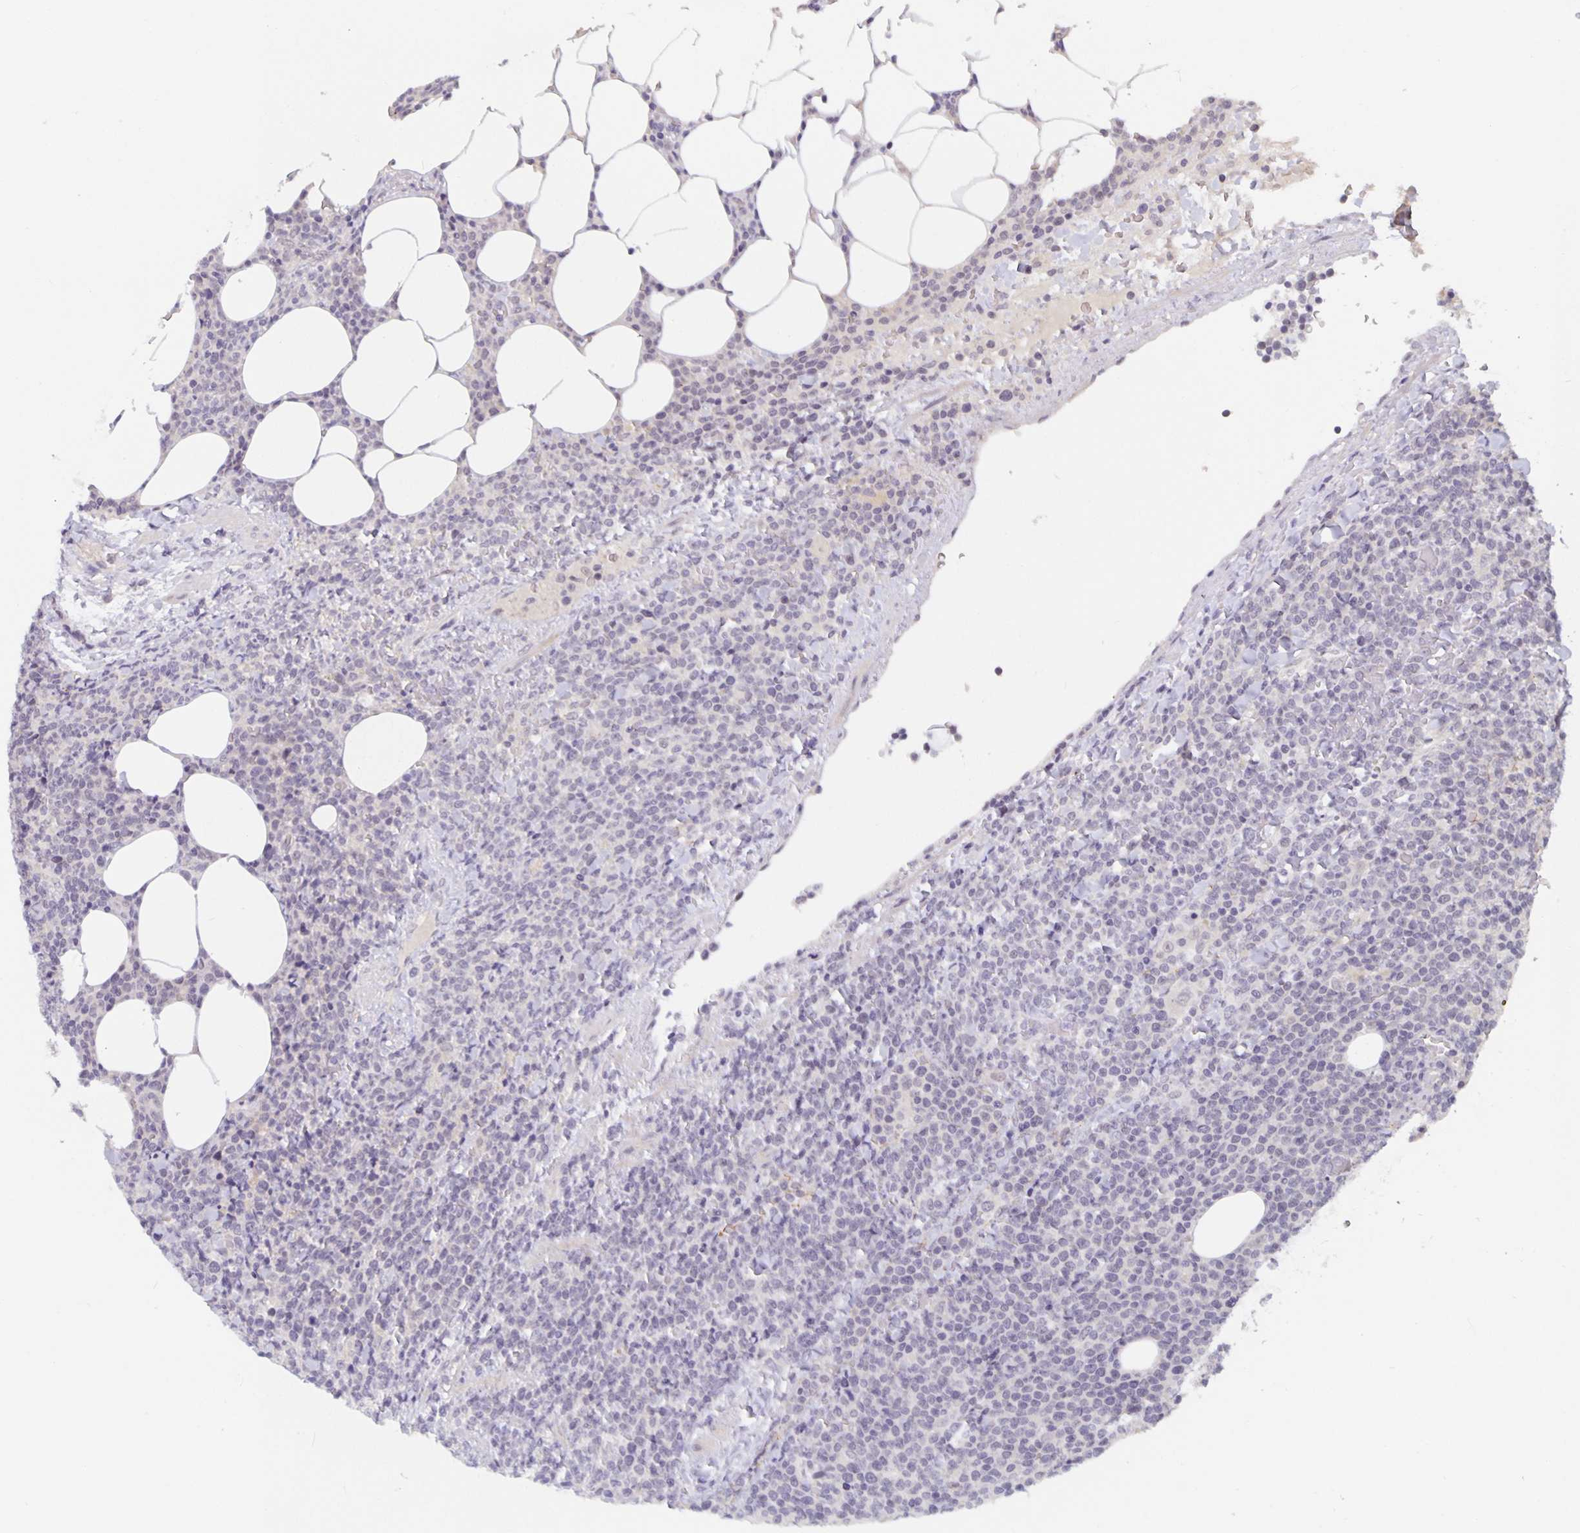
{"staining": {"intensity": "negative", "quantity": "none", "location": "none"}, "tissue": "lymphoma", "cell_type": "Tumor cells", "image_type": "cancer", "snomed": [{"axis": "morphology", "description": "Malignant lymphoma, non-Hodgkin's type, High grade"}, {"axis": "topography", "description": "Lymph node"}], "caption": "Immunohistochemical staining of human high-grade malignant lymphoma, non-Hodgkin's type displays no significant expression in tumor cells. (Brightfield microscopy of DAB (3,3'-diaminobenzidine) immunohistochemistry at high magnification).", "gene": "ARVCF", "patient": {"sex": "male", "age": 61}}